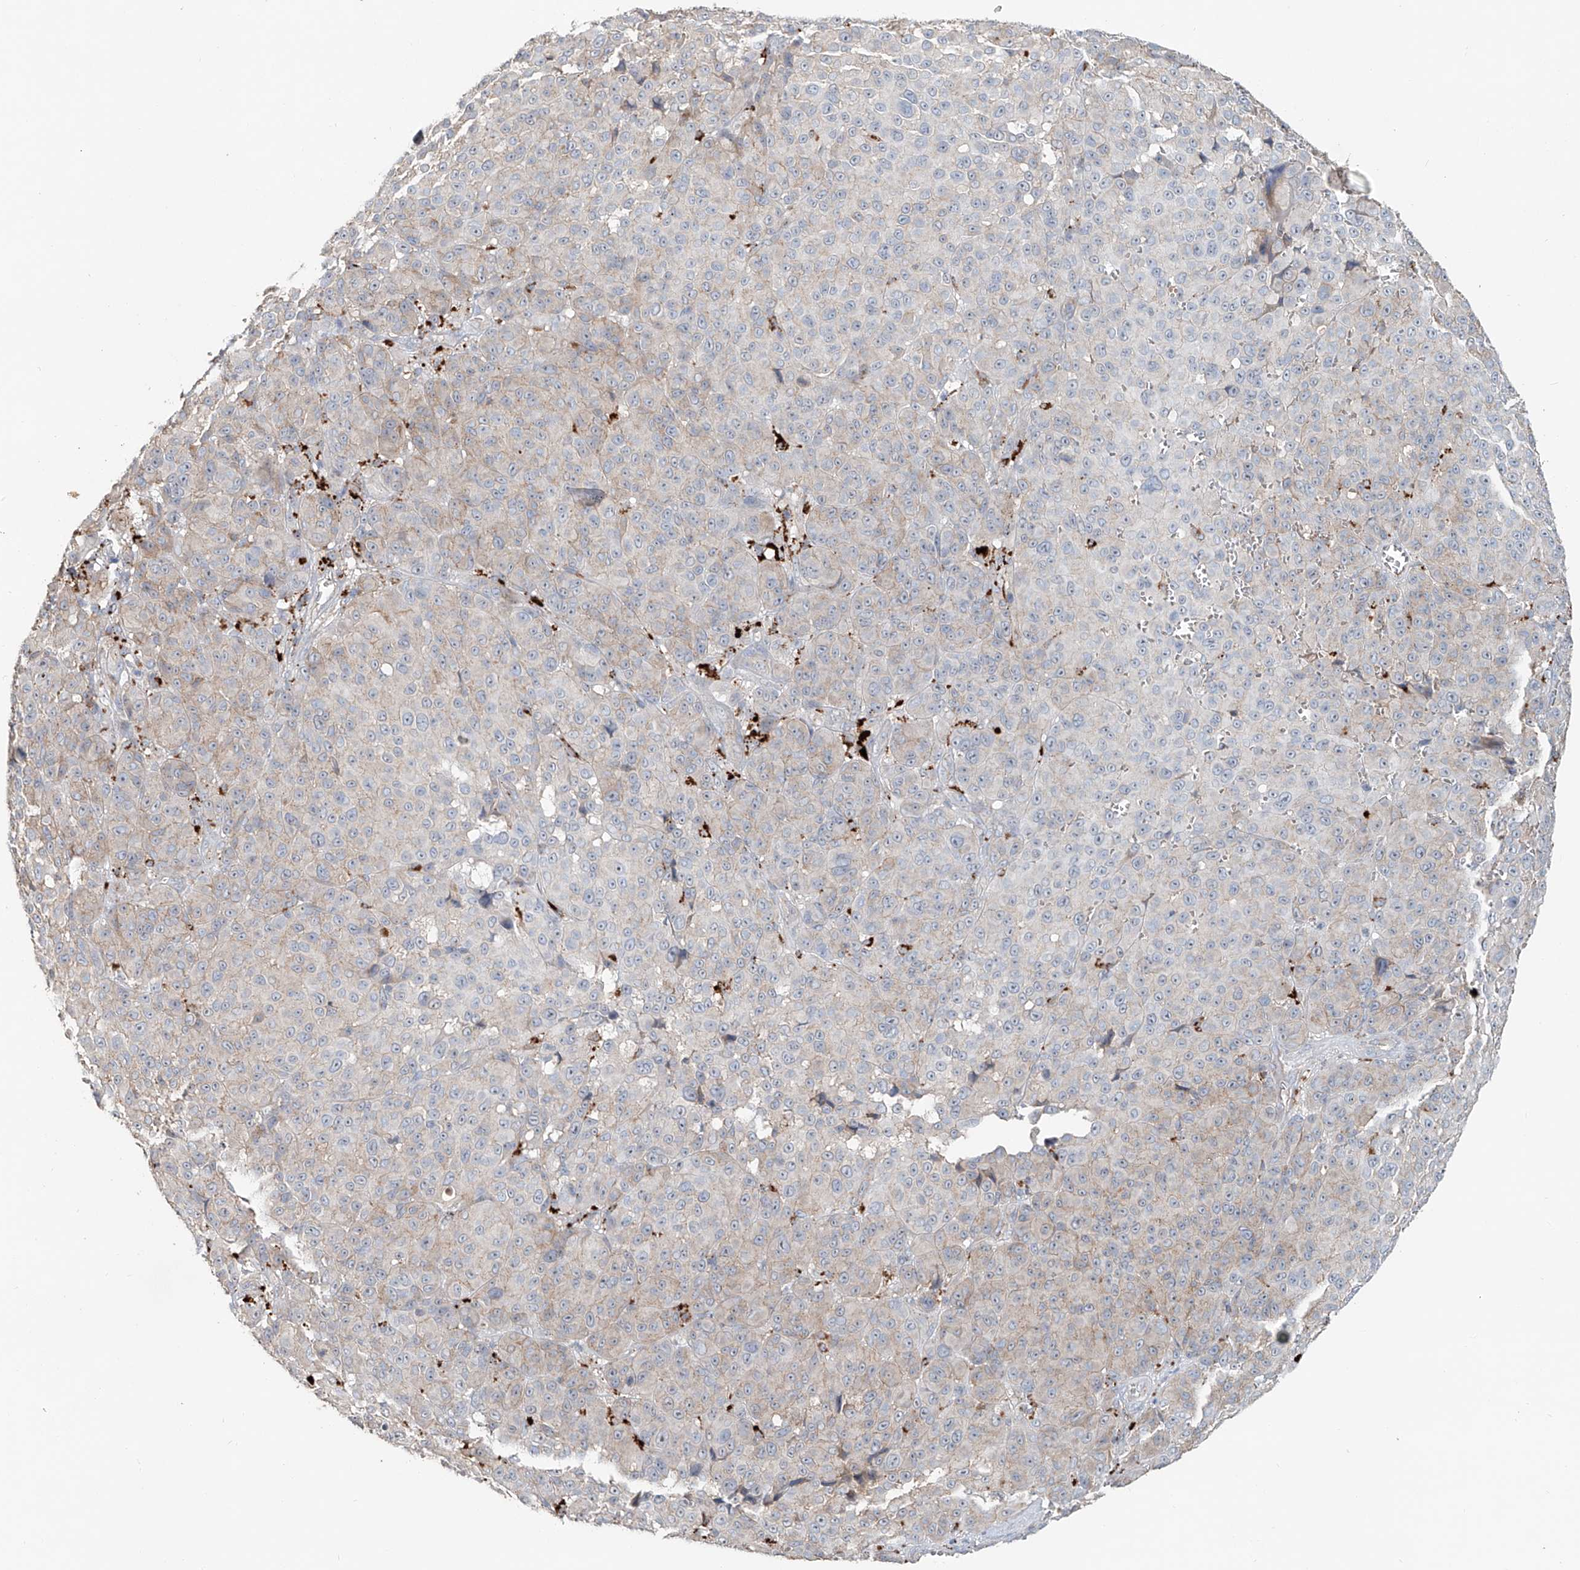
{"staining": {"intensity": "negative", "quantity": "none", "location": "none"}, "tissue": "melanoma", "cell_type": "Tumor cells", "image_type": "cancer", "snomed": [{"axis": "morphology", "description": "Malignant melanoma, NOS"}, {"axis": "topography", "description": "Skin"}], "caption": "High magnification brightfield microscopy of malignant melanoma stained with DAB (3,3'-diaminobenzidine) (brown) and counterstained with hematoxylin (blue): tumor cells show no significant staining. The staining was performed using DAB to visualize the protein expression in brown, while the nuclei were stained in blue with hematoxylin (Magnification: 20x).", "gene": "TRIM47", "patient": {"sex": "male", "age": 73}}